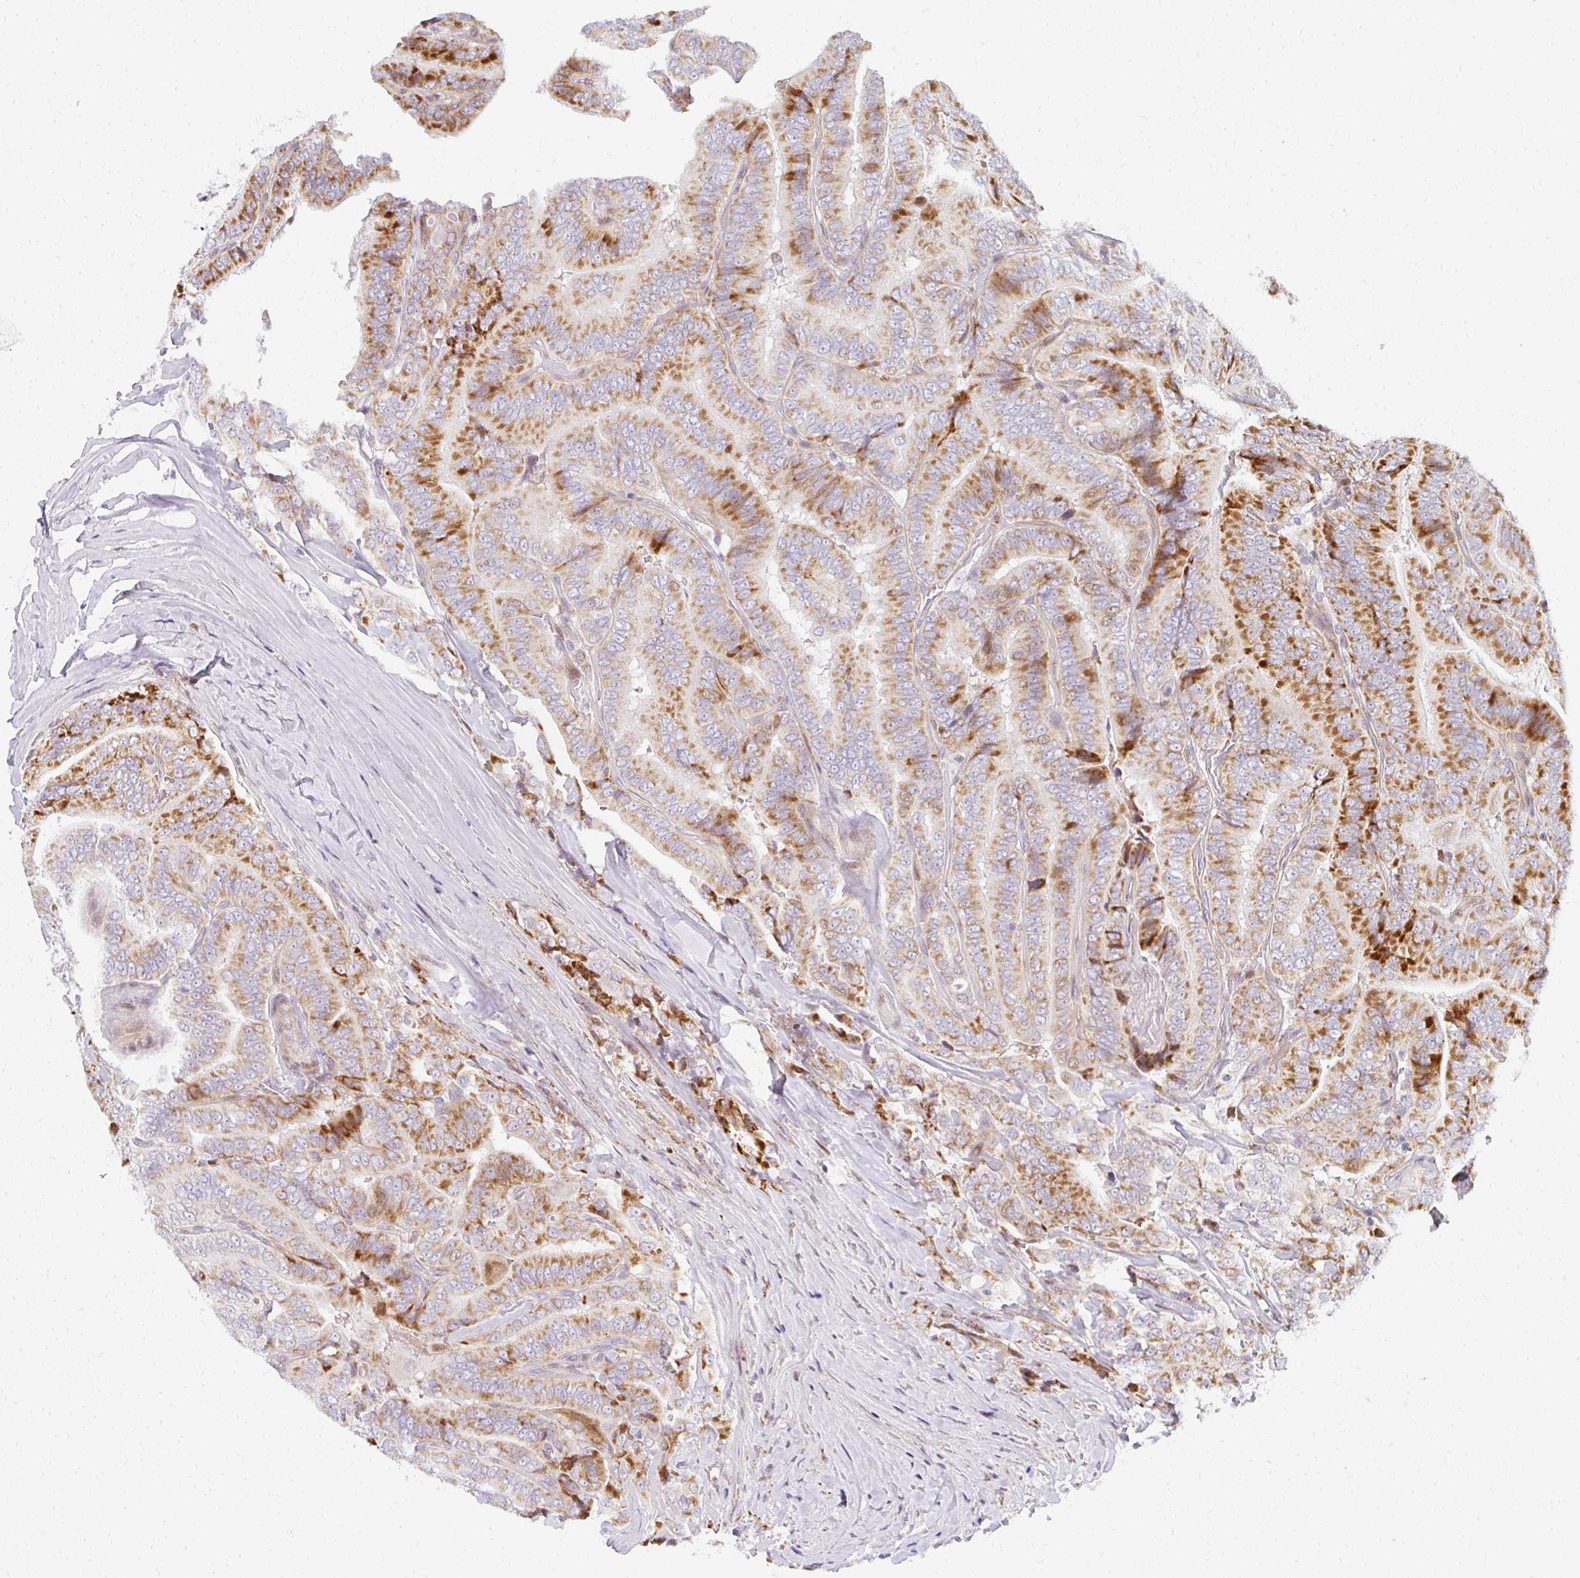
{"staining": {"intensity": "moderate", "quantity": ">75%", "location": "cytoplasmic/membranous"}, "tissue": "thyroid cancer", "cell_type": "Tumor cells", "image_type": "cancer", "snomed": [{"axis": "morphology", "description": "Papillary adenocarcinoma, NOS"}, {"axis": "topography", "description": "Thyroid gland"}], "caption": "Immunohistochemistry (IHC) histopathology image of thyroid cancer (papillary adenocarcinoma) stained for a protein (brown), which exhibits medium levels of moderate cytoplasmic/membranous positivity in approximately >75% of tumor cells.", "gene": "PLA2G5", "patient": {"sex": "male", "age": 61}}